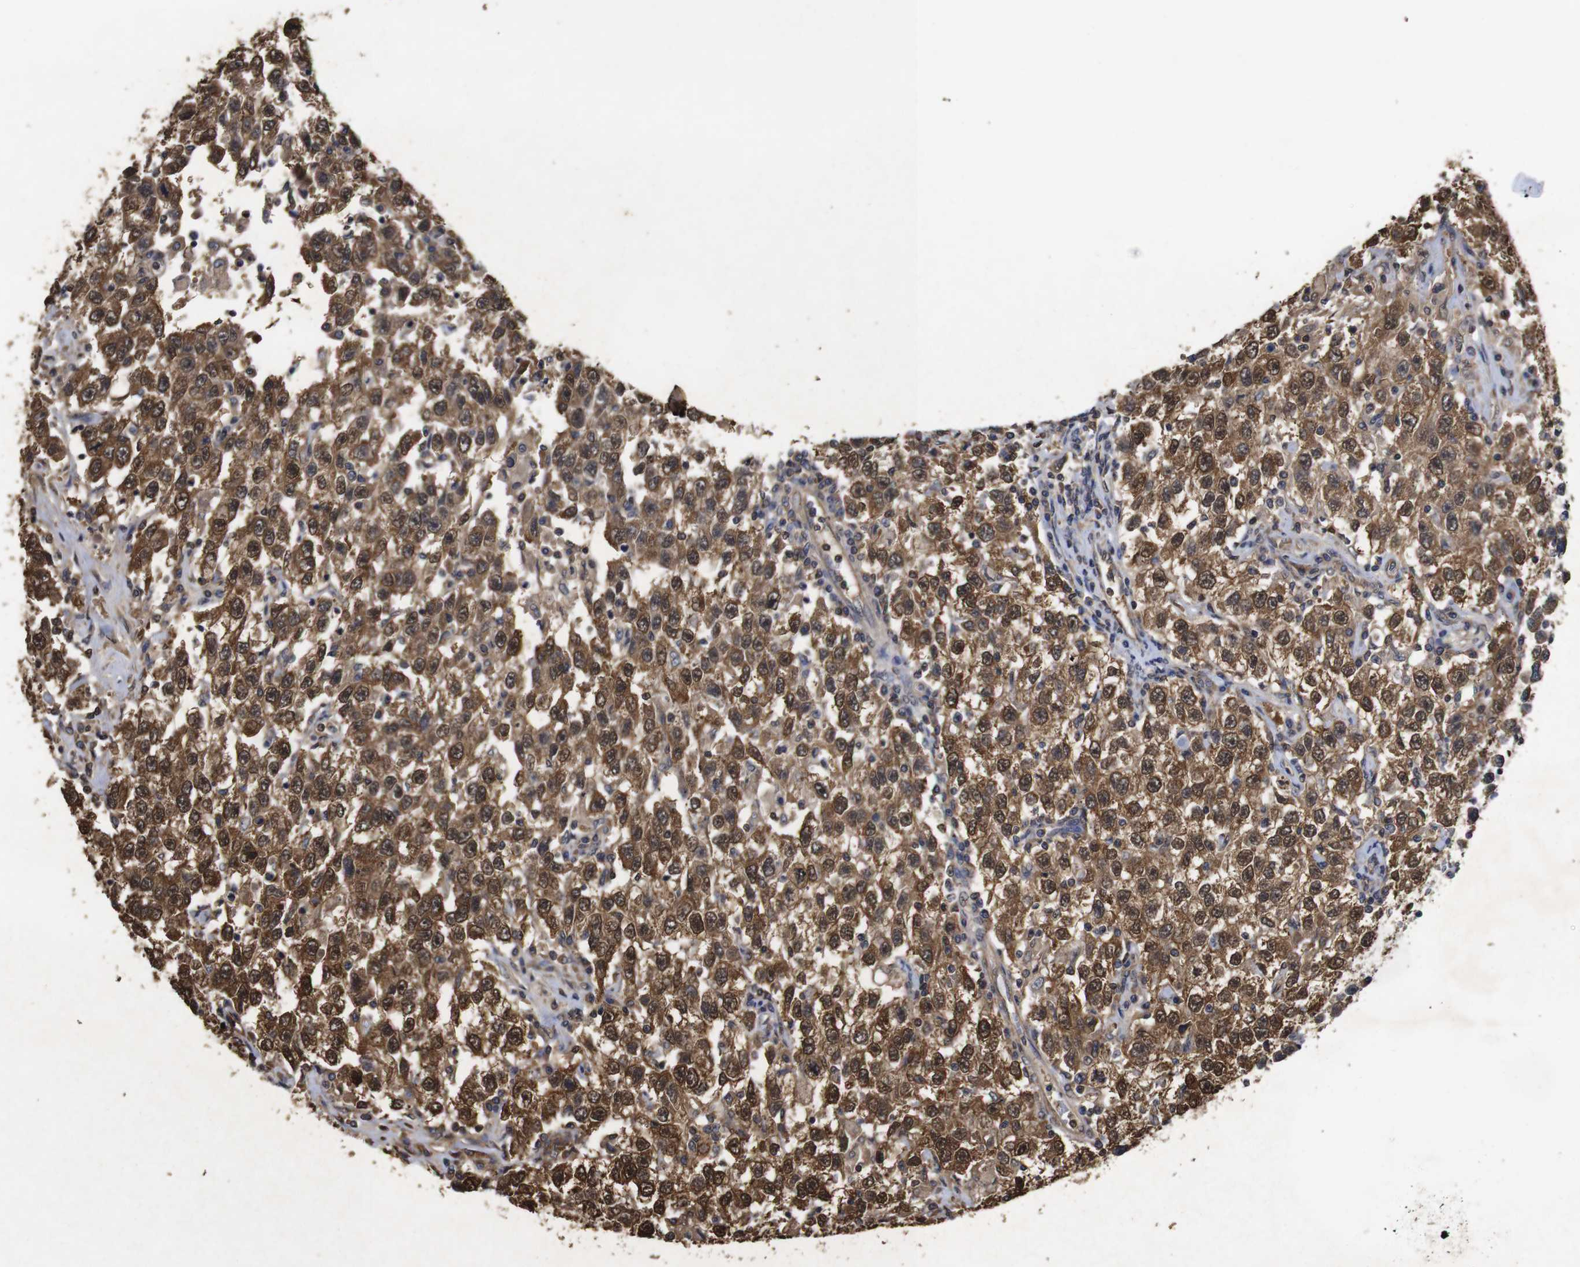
{"staining": {"intensity": "moderate", "quantity": ">75%", "location": "cytoplasmic/membranous,nuclear"}, "tissue": "testis cancer", "cell_type": "Tumor cells", "image_type": "cancer", "snomed": [{"axis": "morphology", "description": "Seminoma, NOS"}, {"axis": "topography", "description": "Testis"}], "caption": "Moderate cytoplasmic/membranous and nuclear positivity for a protein is present in approximately >75% of tumor cells of testis cancer using immunohistochemistry (IHC).", "gene": "SUMO3", "patient": {"sex": "male", "age": 41}}